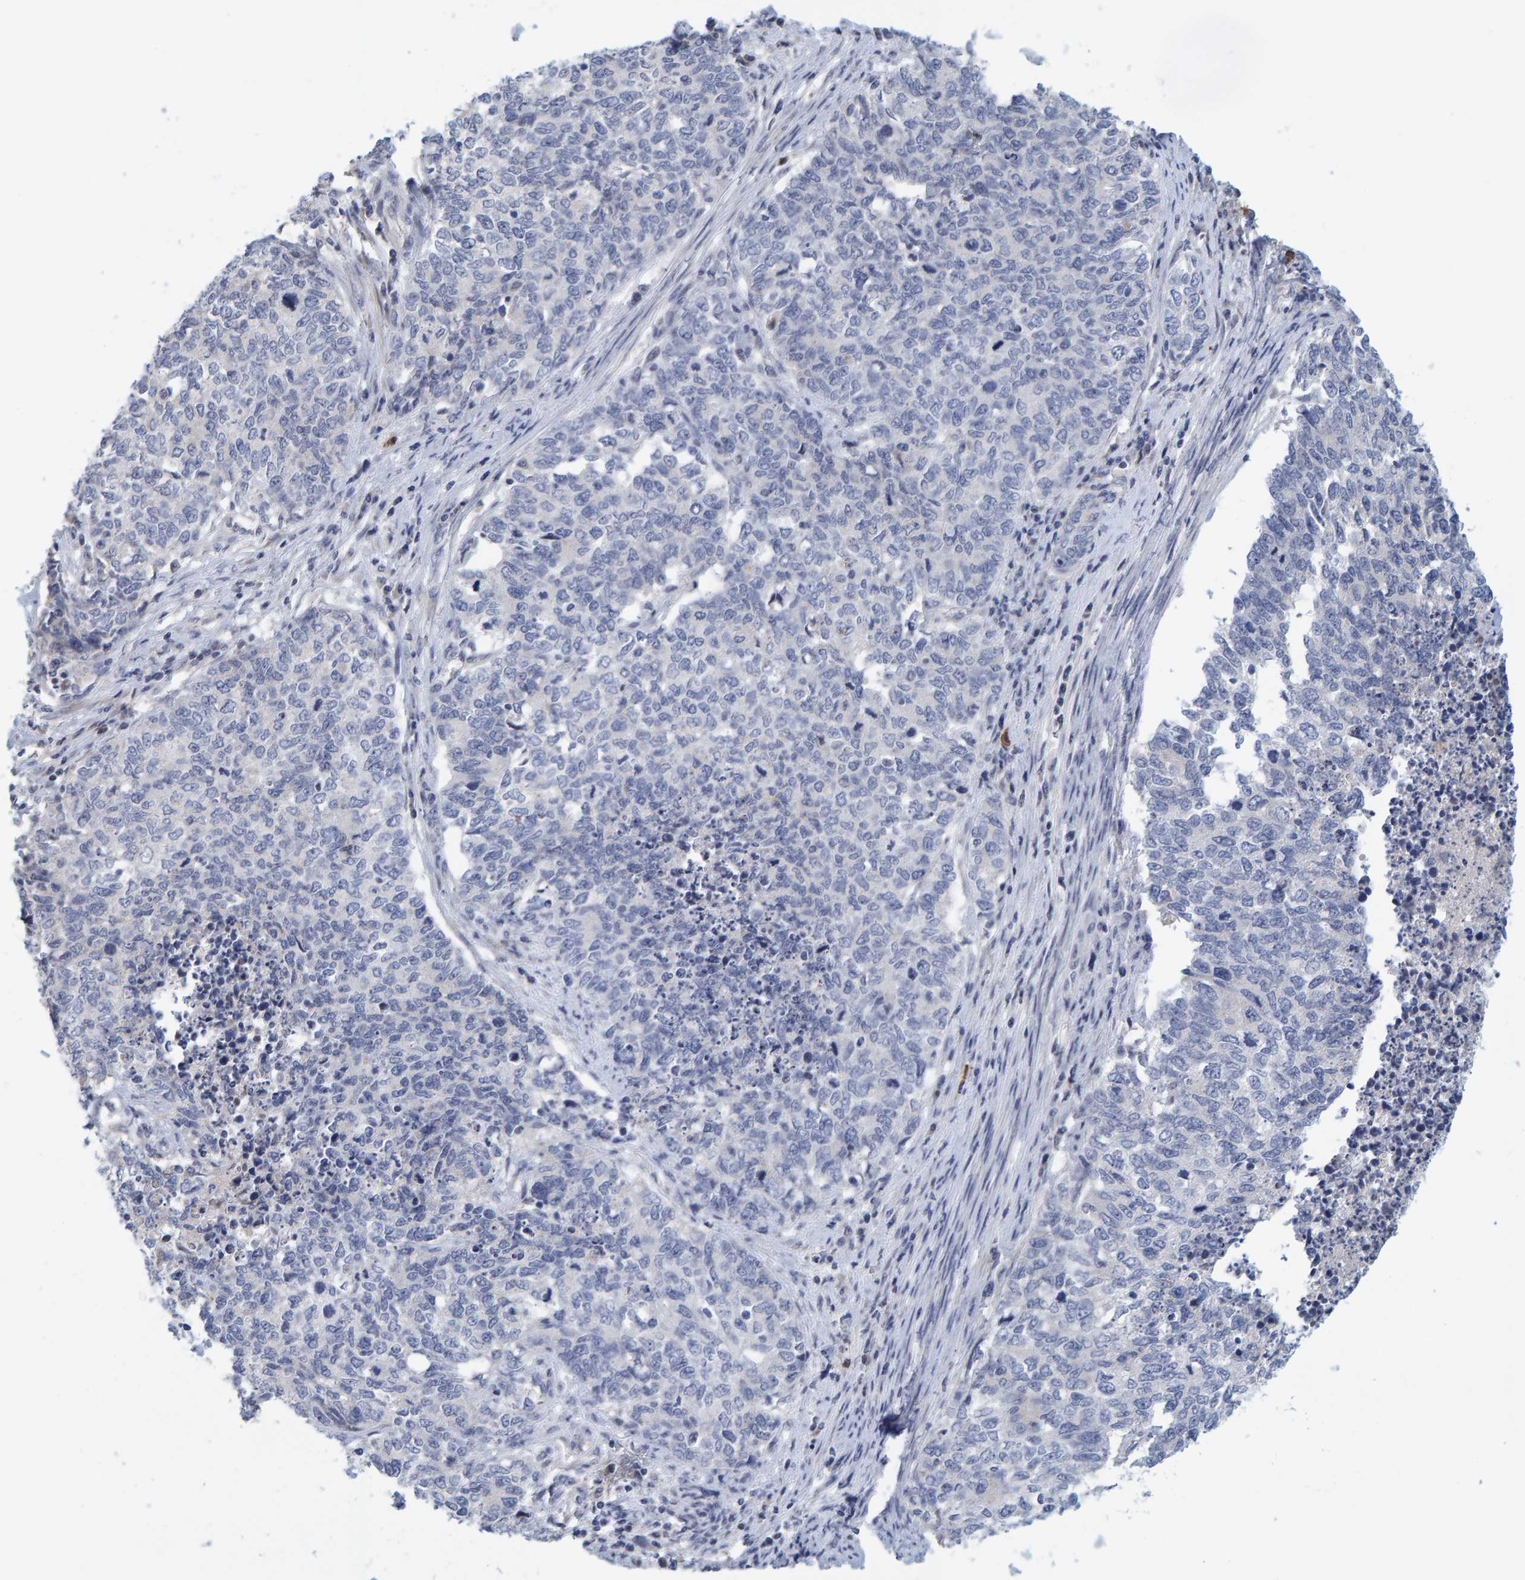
{"staining": {"intensity": "negative", "quantity": "none", "location": "none"}, "tissue": "cervical cancer", "cell_type": "Tumor cells", "image_type": "cancer", "snomed": [{"axis": "morphology", "description": "Squamous cell carcinoma, NOS"}, {"axis": "topography", "description": "Cervix"}], "caption": "An IHC image of cervical cancer (squamous cell carcinoma) is shown. There is no staining in tumor cells of cervical cancer (squamous cell carcinoma).", "gene": "ZNF77", "patient": {"sex": "female", "age": 63}}